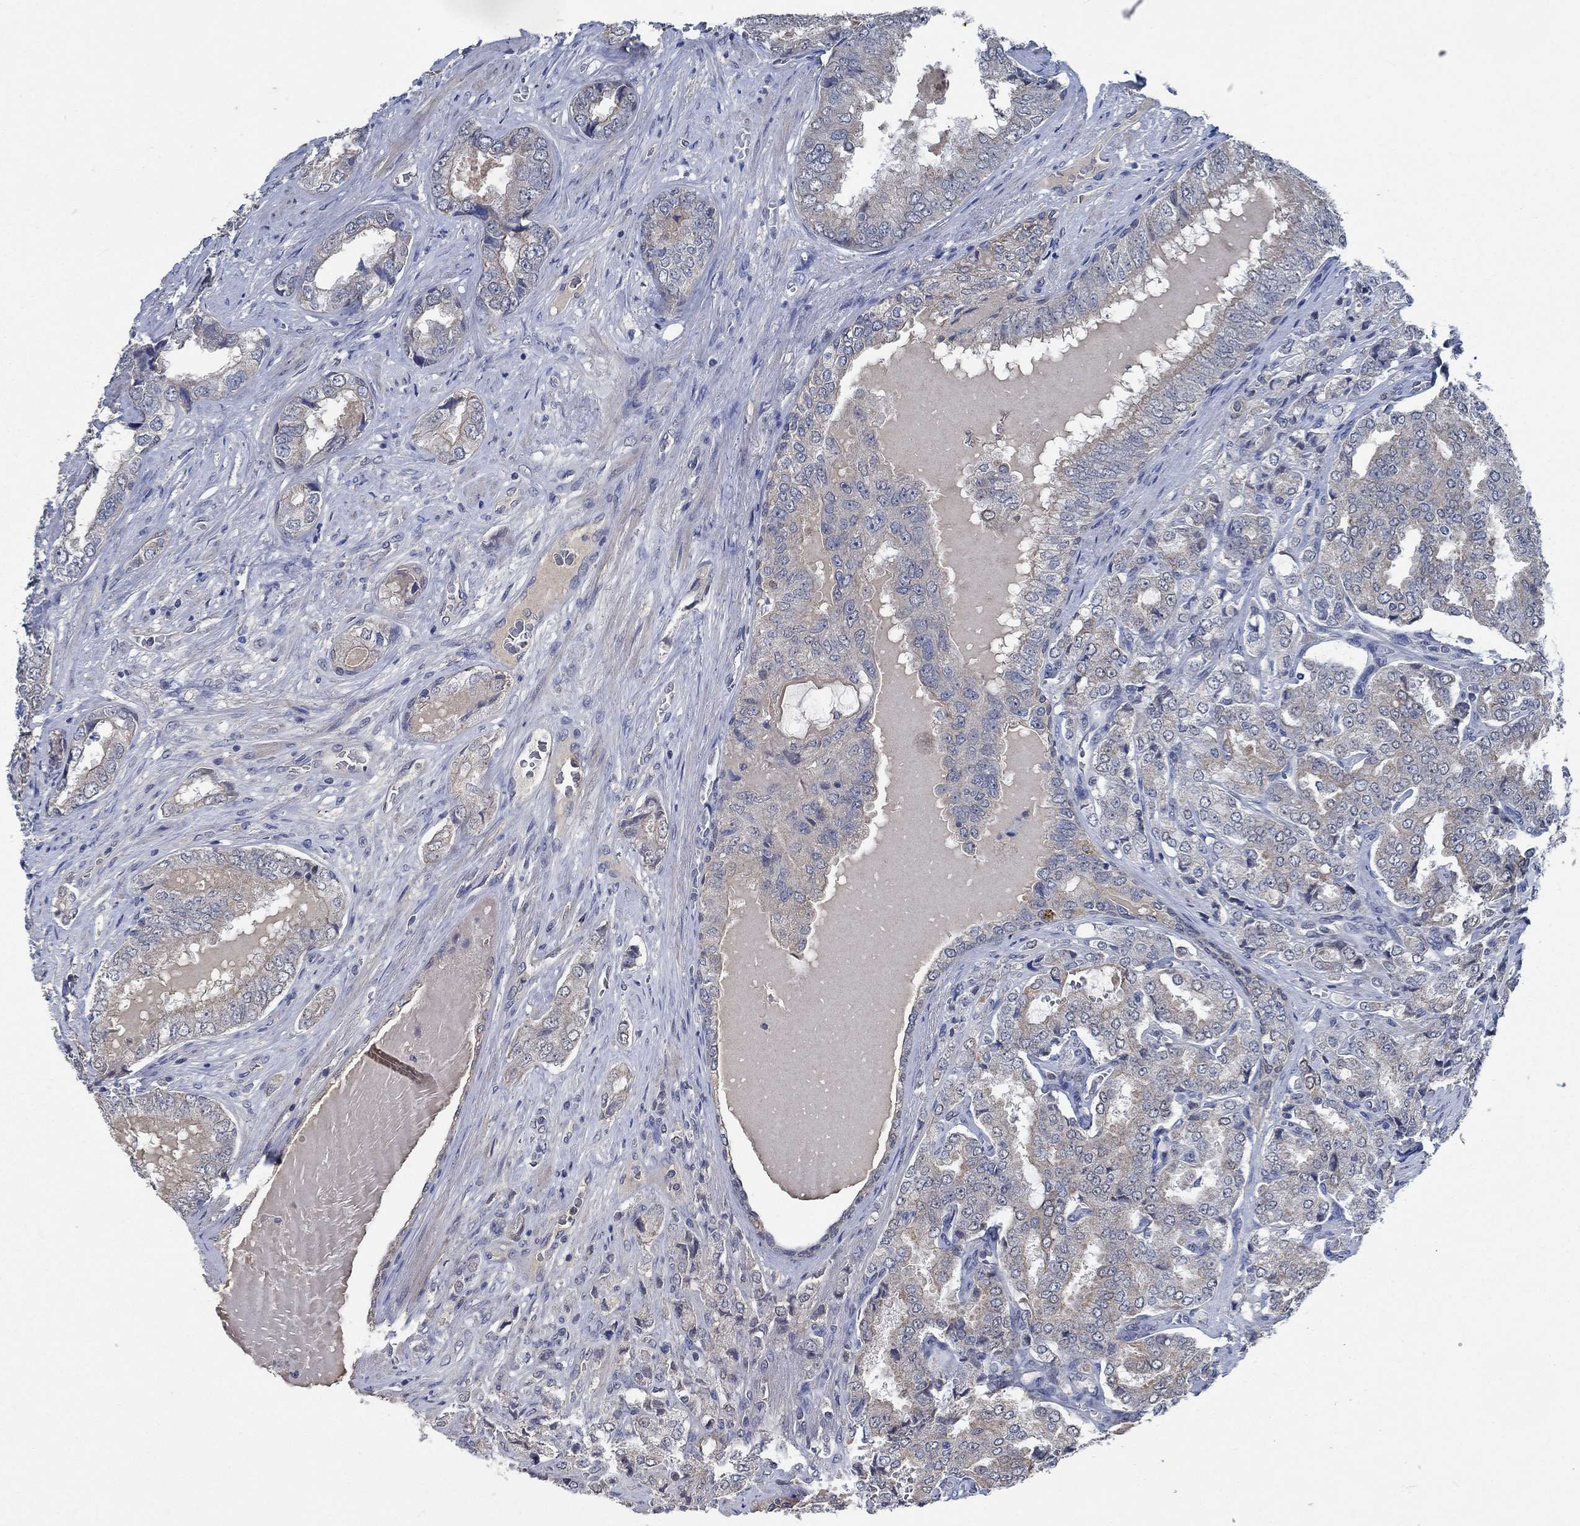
{"staining": {"intensity": "weak", "quantity": "25%-75%", "location": "cytoplasmic/membranous"}, "tissue": "prostate cancer", "cell_type": "Tumor cells", "image_type": "cancer", "snomed": [{"axis": "morphology", "description": "Adenocarcinoma, NOS"}, {"axis": "topography", "description": "Prostate"}], "caption": "The immunohistochemical stain labels weak cytoplasmic/membranous staining in tumor cells of prostate cancer (adenocarcinoma) tissue.", "gene": "OBSCN", "patient": {"sex": "male", "age": 65}}